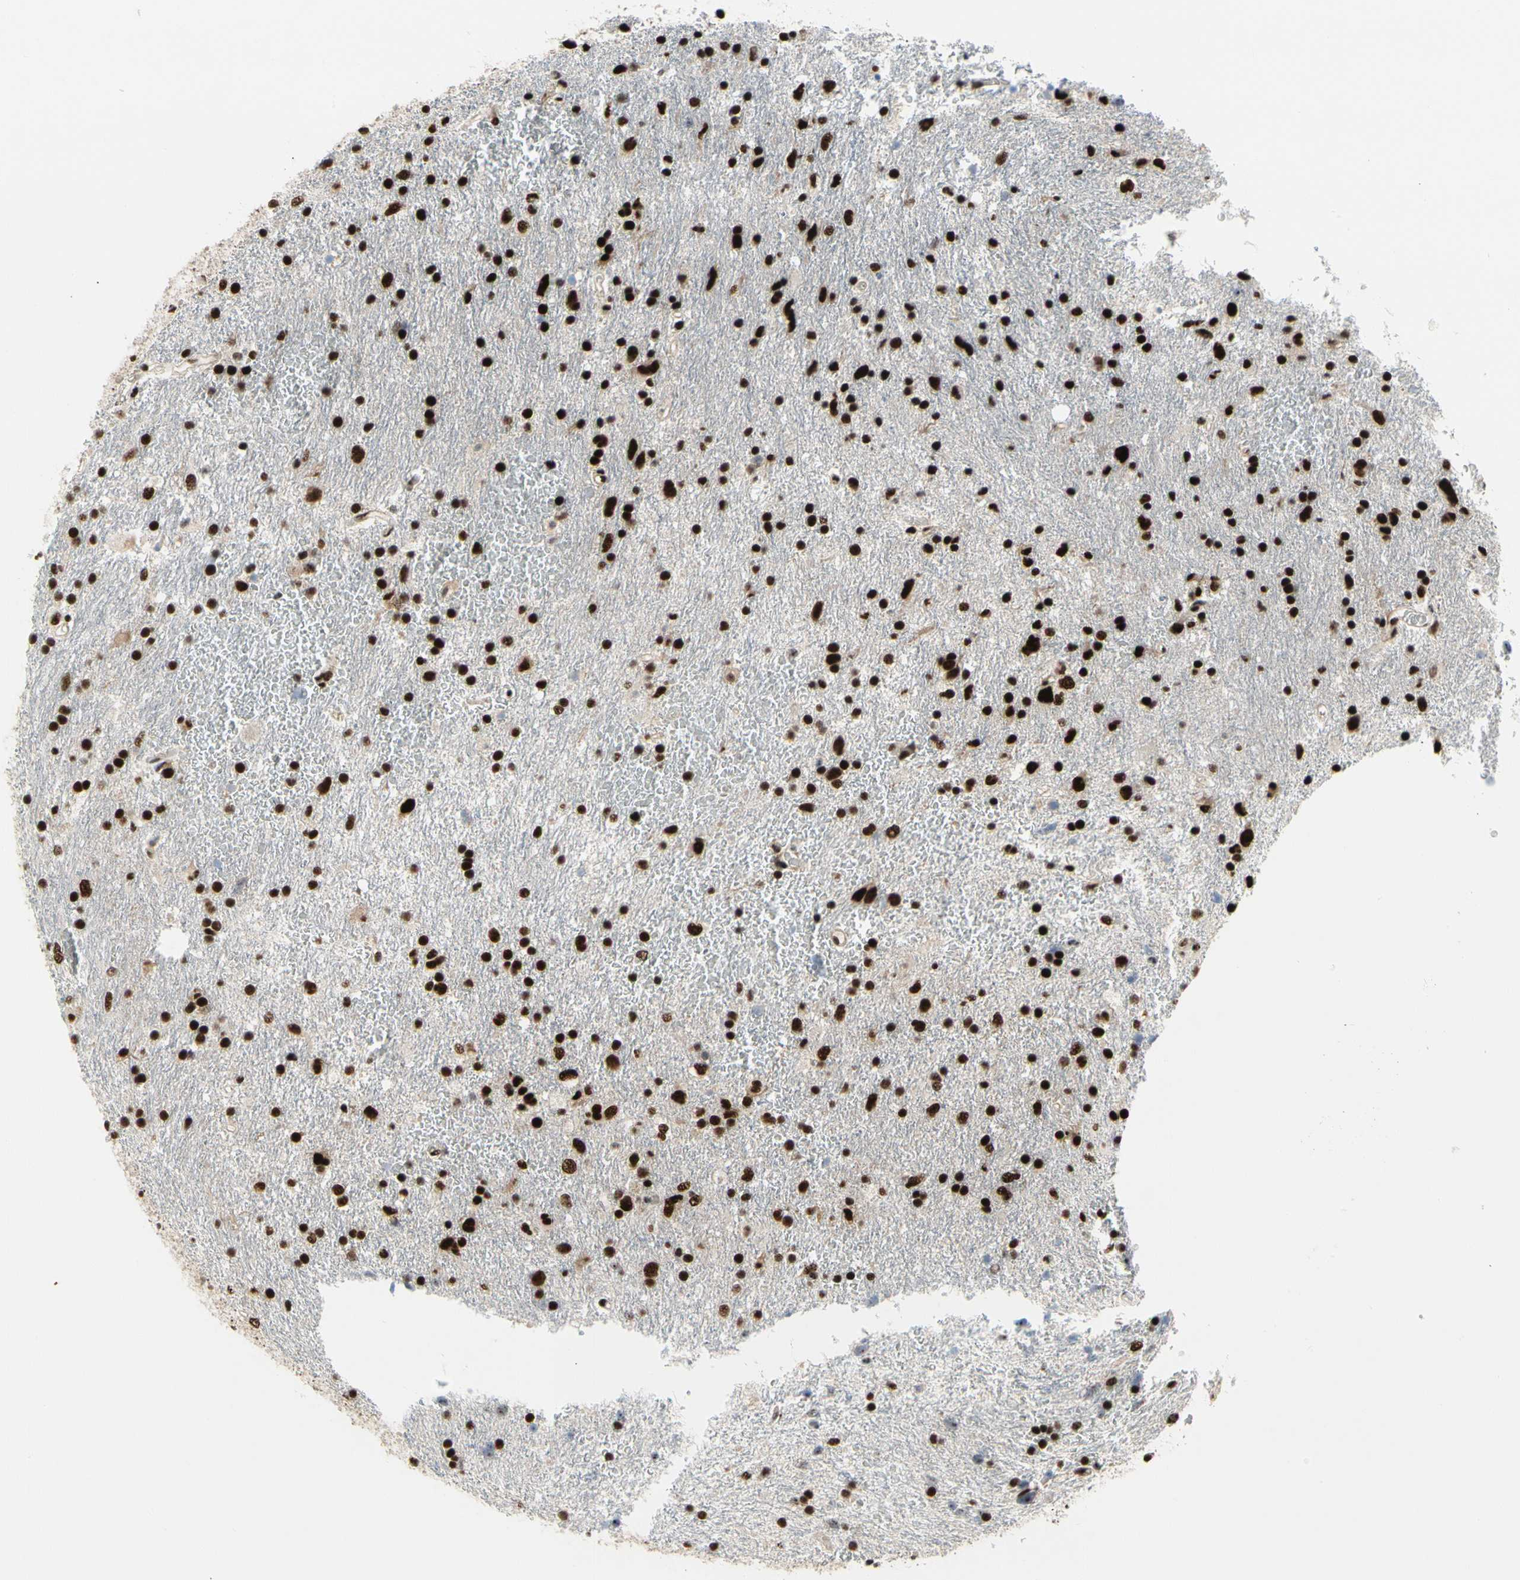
{"staining": {"intensity": "strong", "quantity": ">75%", "location": "nuclear"}, "tissue": "glioma", "cell_type": "Tumor cells", "image_type": "cancer", "snomed": [{"axis": "morphology", "description": "Glioma, malignant, Low grade"}, {"axis": "topography", "description": "Brain"}], "caption": "Malignant glioma (low-grade) stained with DAB (3,3'-diaminobenzidine) immunohistochemistry displays high levels of strong nuclear positivity in about >75% of tumor cells.", "gene": "SRSF11", "patient": {"sex": "male", "age": 77}}